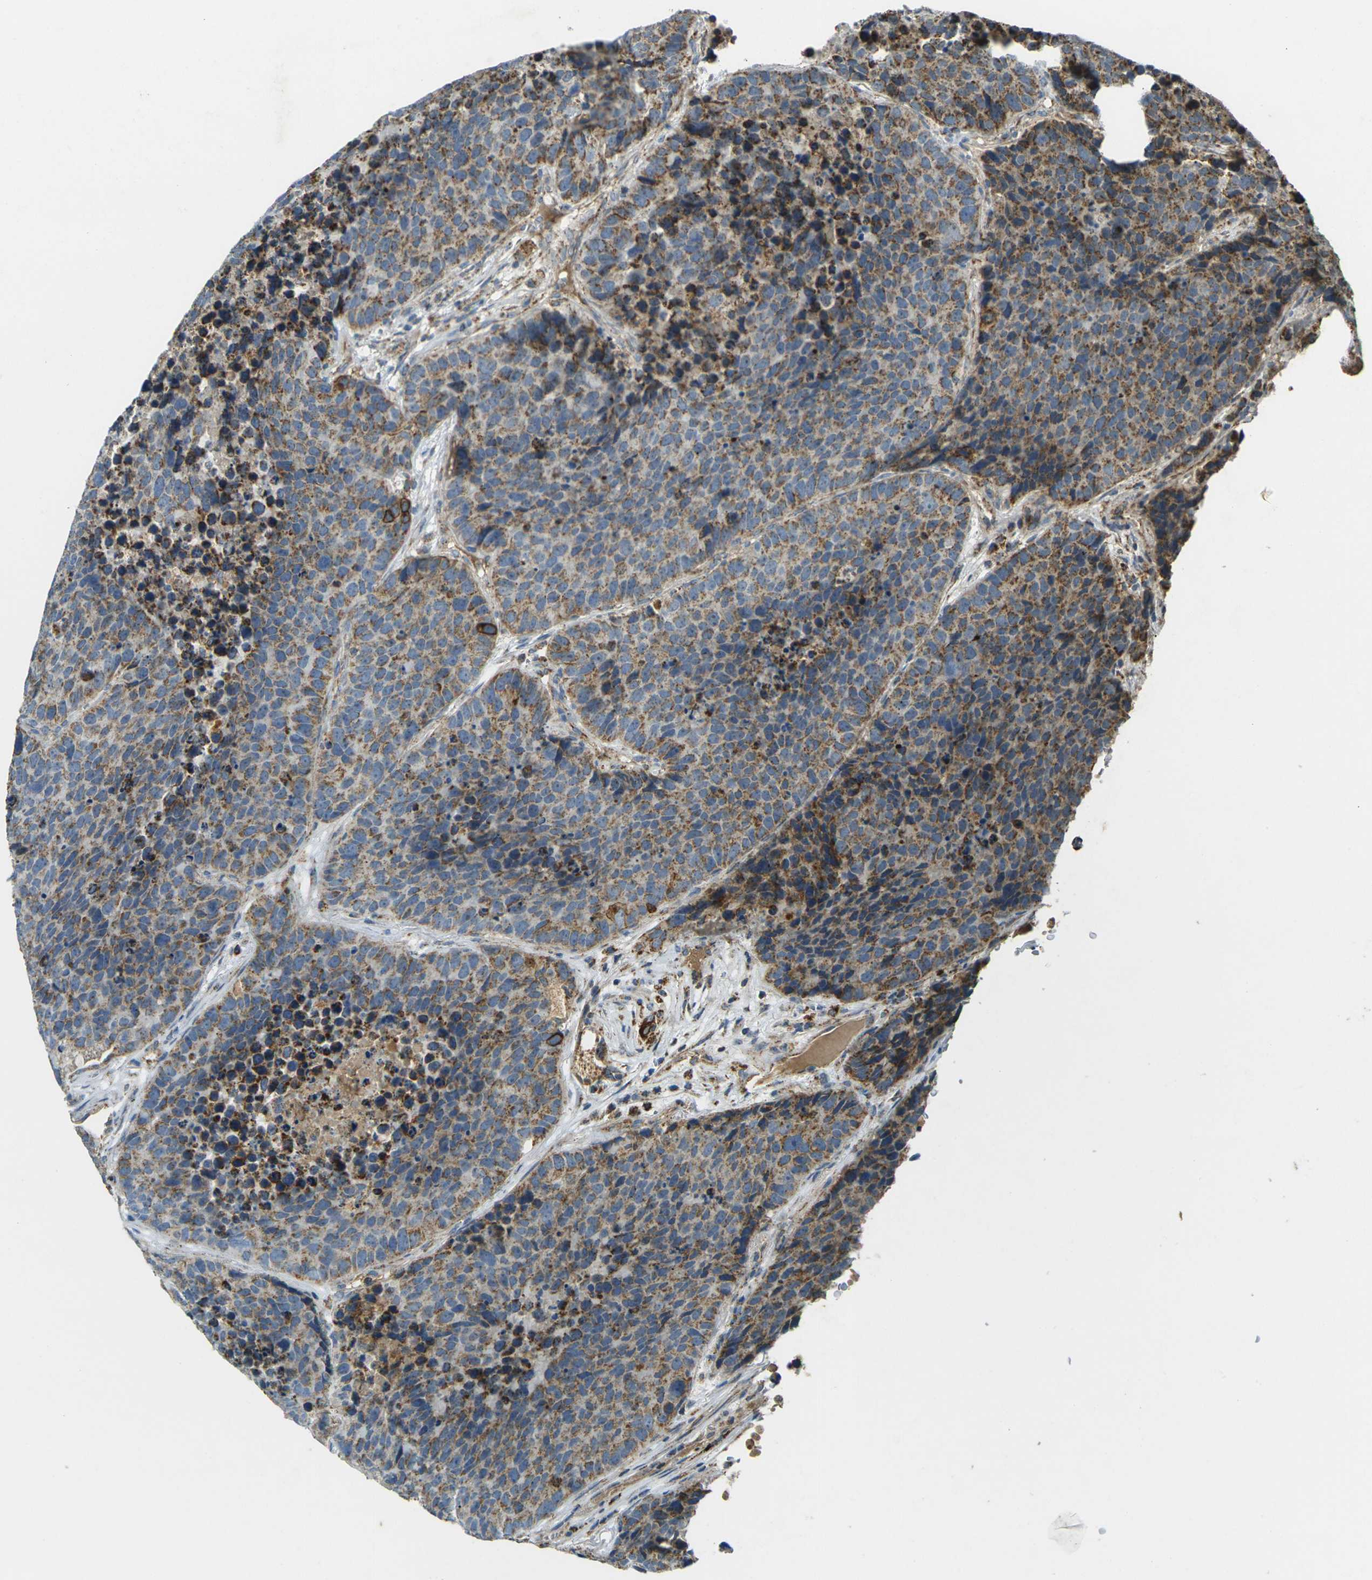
{"staining": {"intensity": "moderate", "quantity": ">75%", "location": "cytoplasmic/membranous"}, "tissue": "carcinoid", "cell_type": "Tumor cells", "image_type": "cancer", "snomed": [{"axis": "morphology", "description": "Carcinoid, malignant, NOS"}, {"axis": "topography", "description": "Lung"}], "caption": "Tumor cells show medium levels of moderate cytoplasmic/membranous expression in about >75% of cells in carcinoid (malignant).", "gene": "IGF1R", "patient": {"sex": "male", "age": 60}}